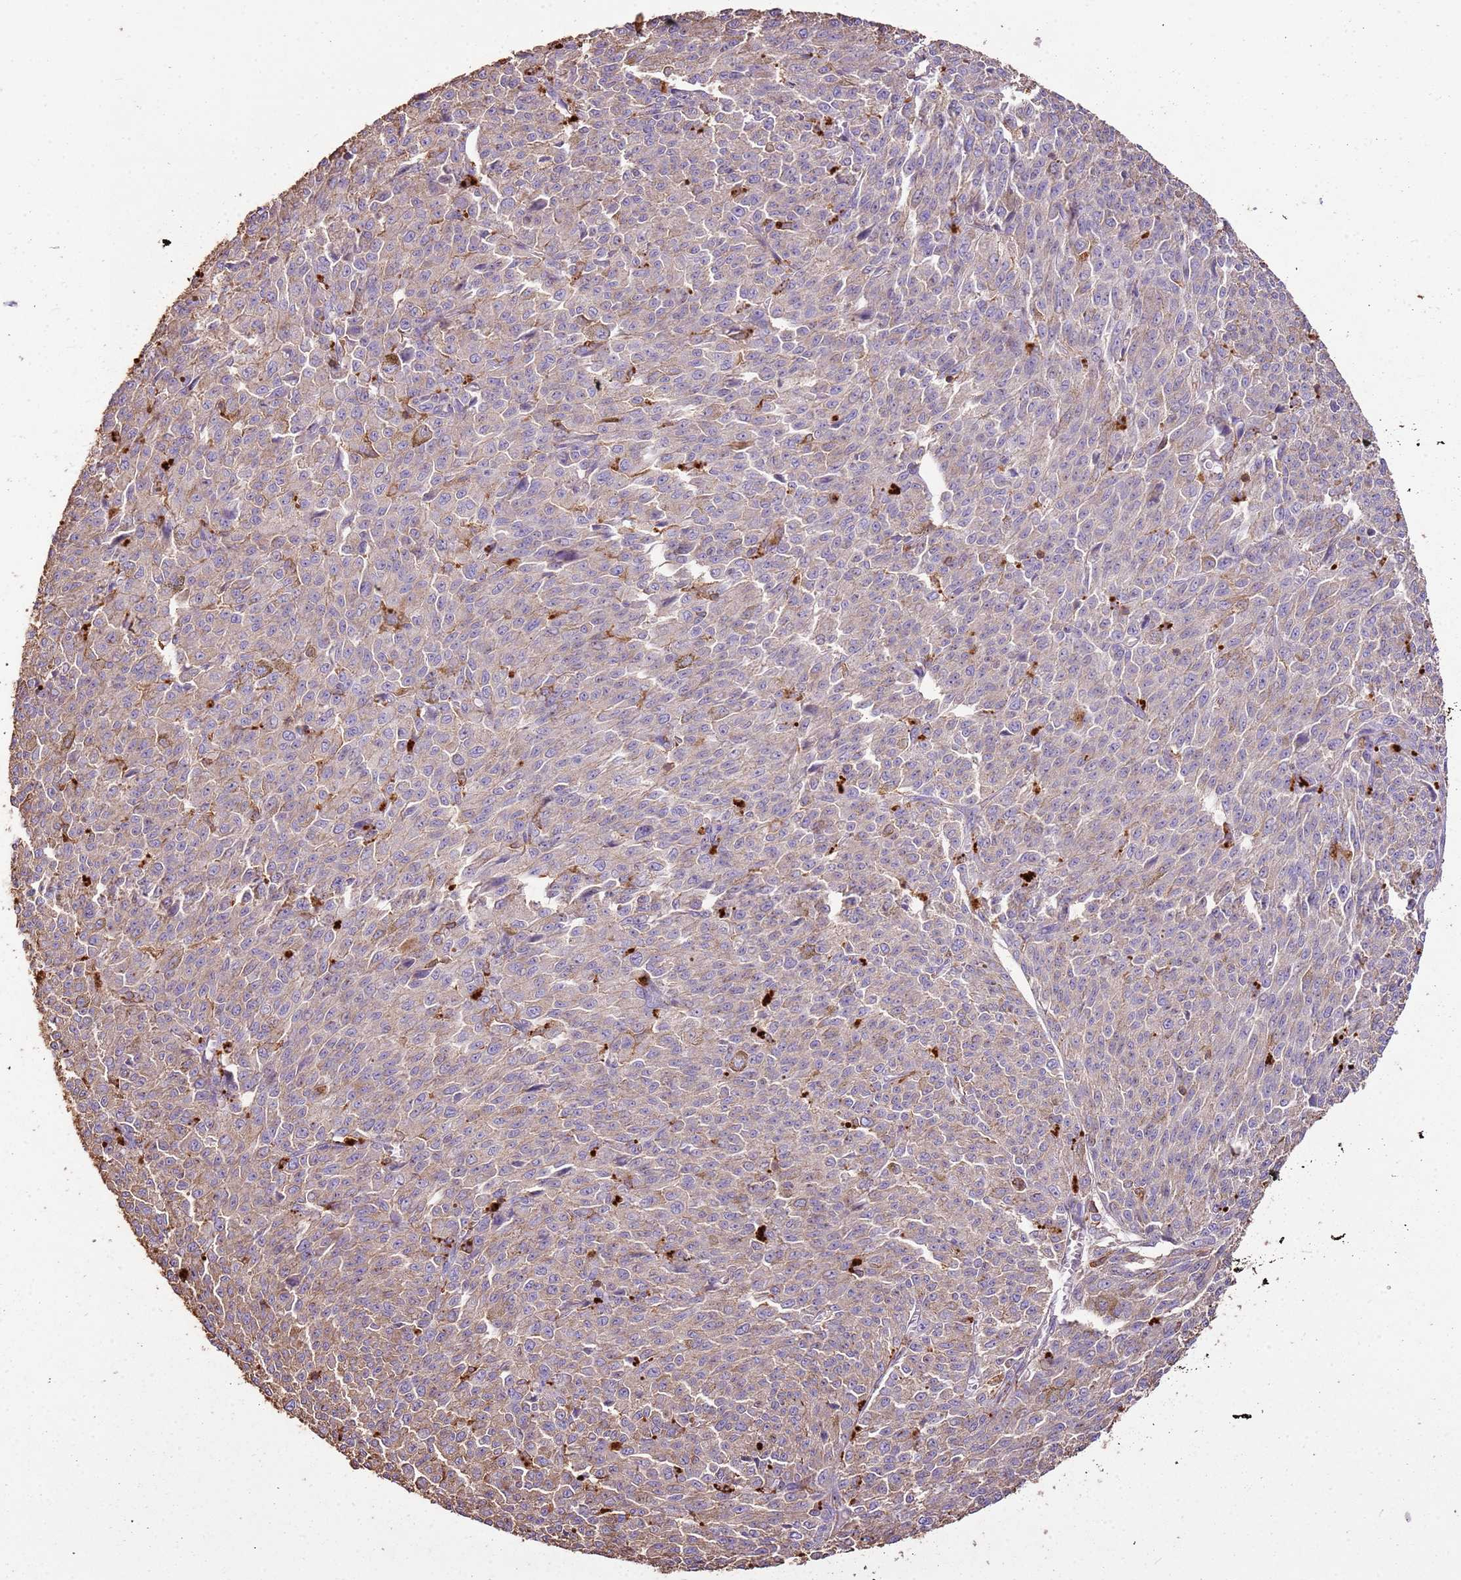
{"staining": {"intensity": "weak", "quantity": "<25%", "location": "cytoplasmic/membranous"}, "tissue": "melanoma", "cell_type": "Tumor cells", "image_type": "cancer", "snomed": [{"axis": "morphology", "description": "Malignant melanoma, NOS"}, {"axis": "topography", "description": "Skin"}], "caption": "High magnification brightfield microscopy of malignant melanoma stained with DAB (3,3'-diaminobenzidine) (brown) and counterstained with hematoxylin (blue): tumor cells show no significant positivity.", "gene": "ARL10", "patient": {"sex": "female", "age": 52}}